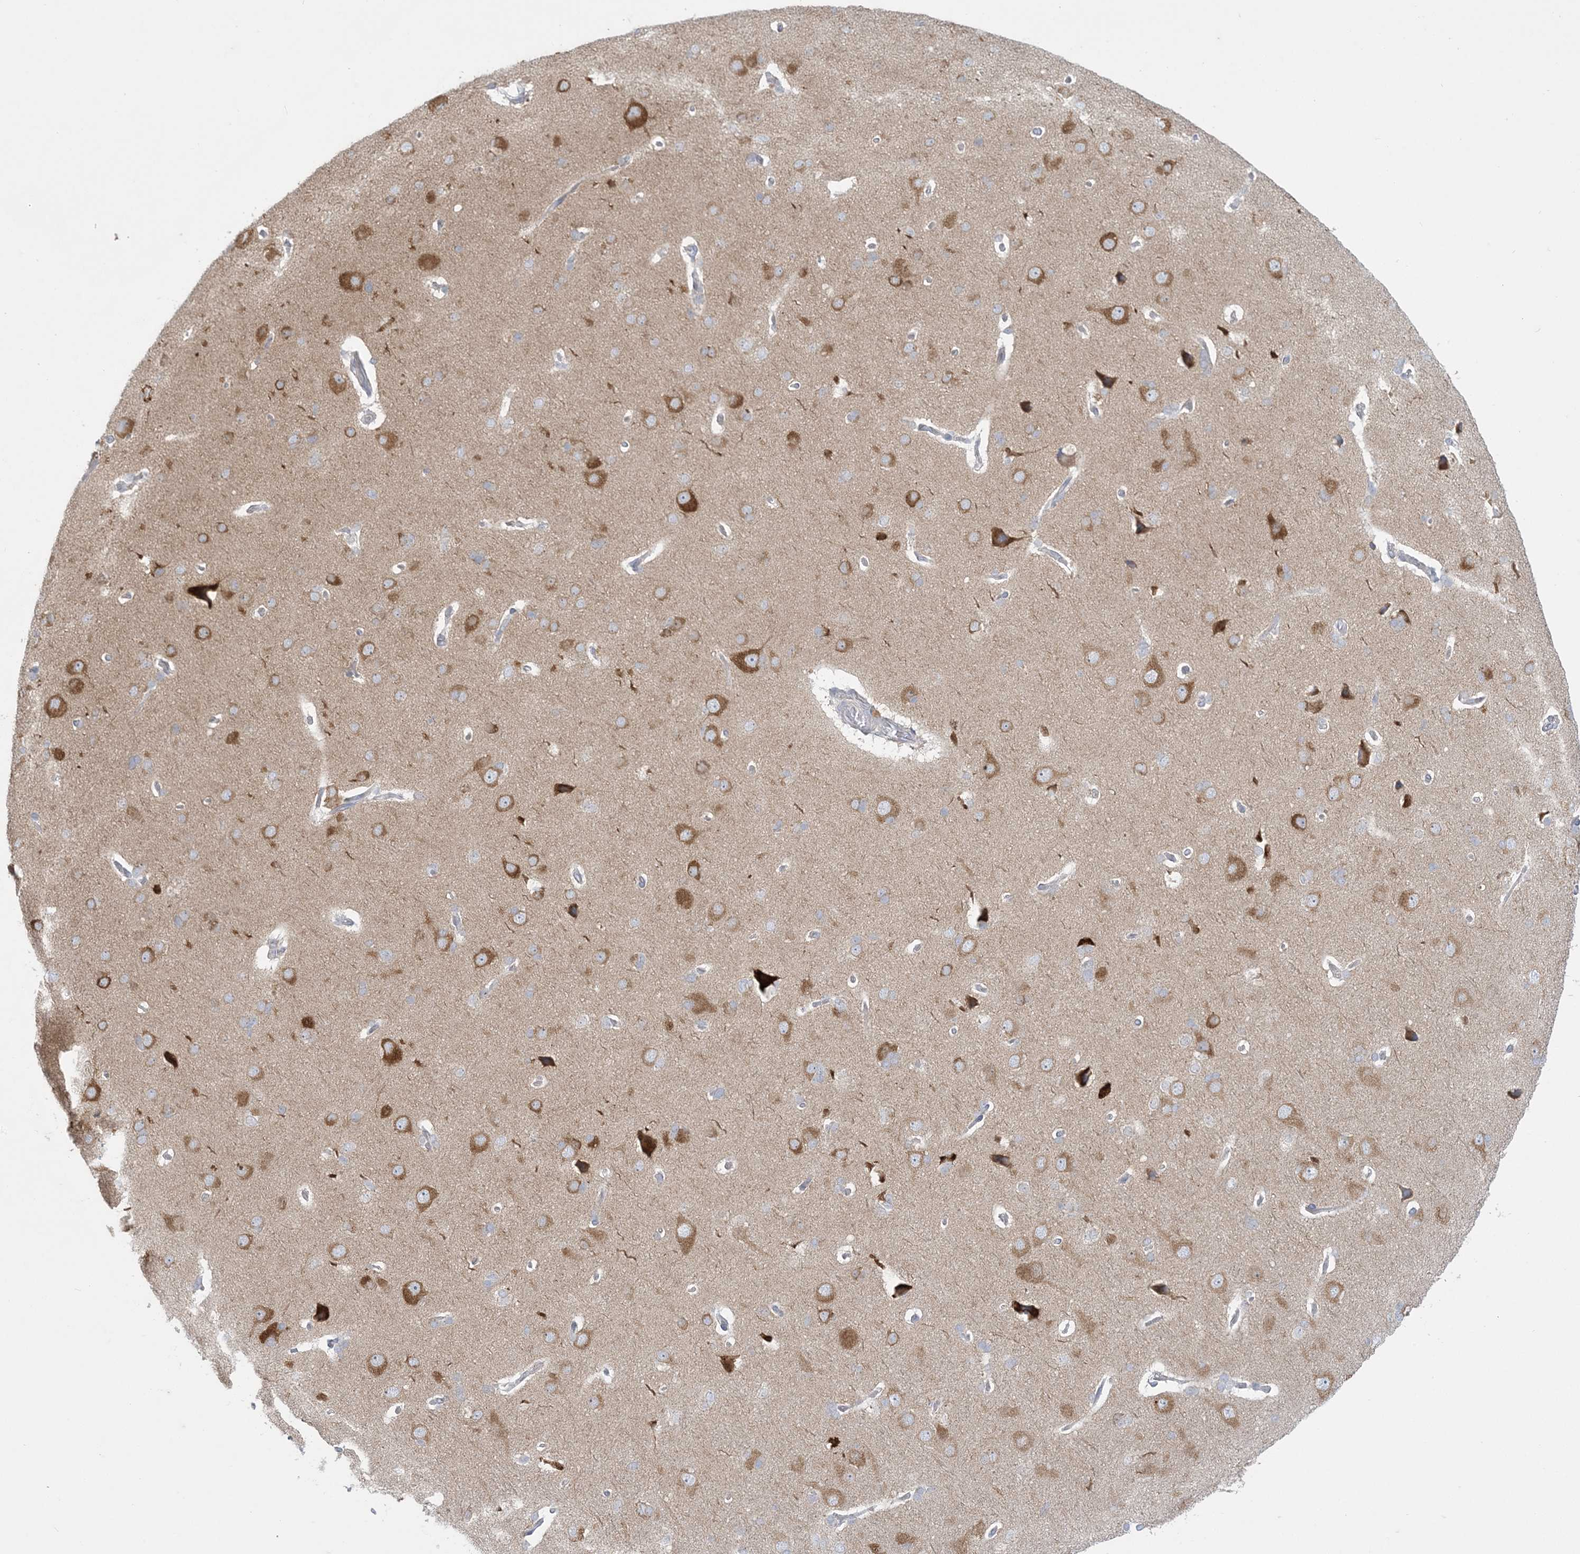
{"staining": {"intensity": "negative", "quantity": "none", "location": "none"}, "tissue": "cerebral cortex", "cell_type": "Endothelial cells", "image_type": "normal", "snomed": [{"axis": "morphology", "description": "Normal tissue, NOS"}, {"axis": "topography", "description": "Cerebral cortex"}], "caption": "This is an immunohistochemistry (IHC) micrograph of unremarkable cerebral cortex. There is no positivity in endothelial cells.", "gene": "KIF3A", "patient": {"sex": "male", "age": 62}}